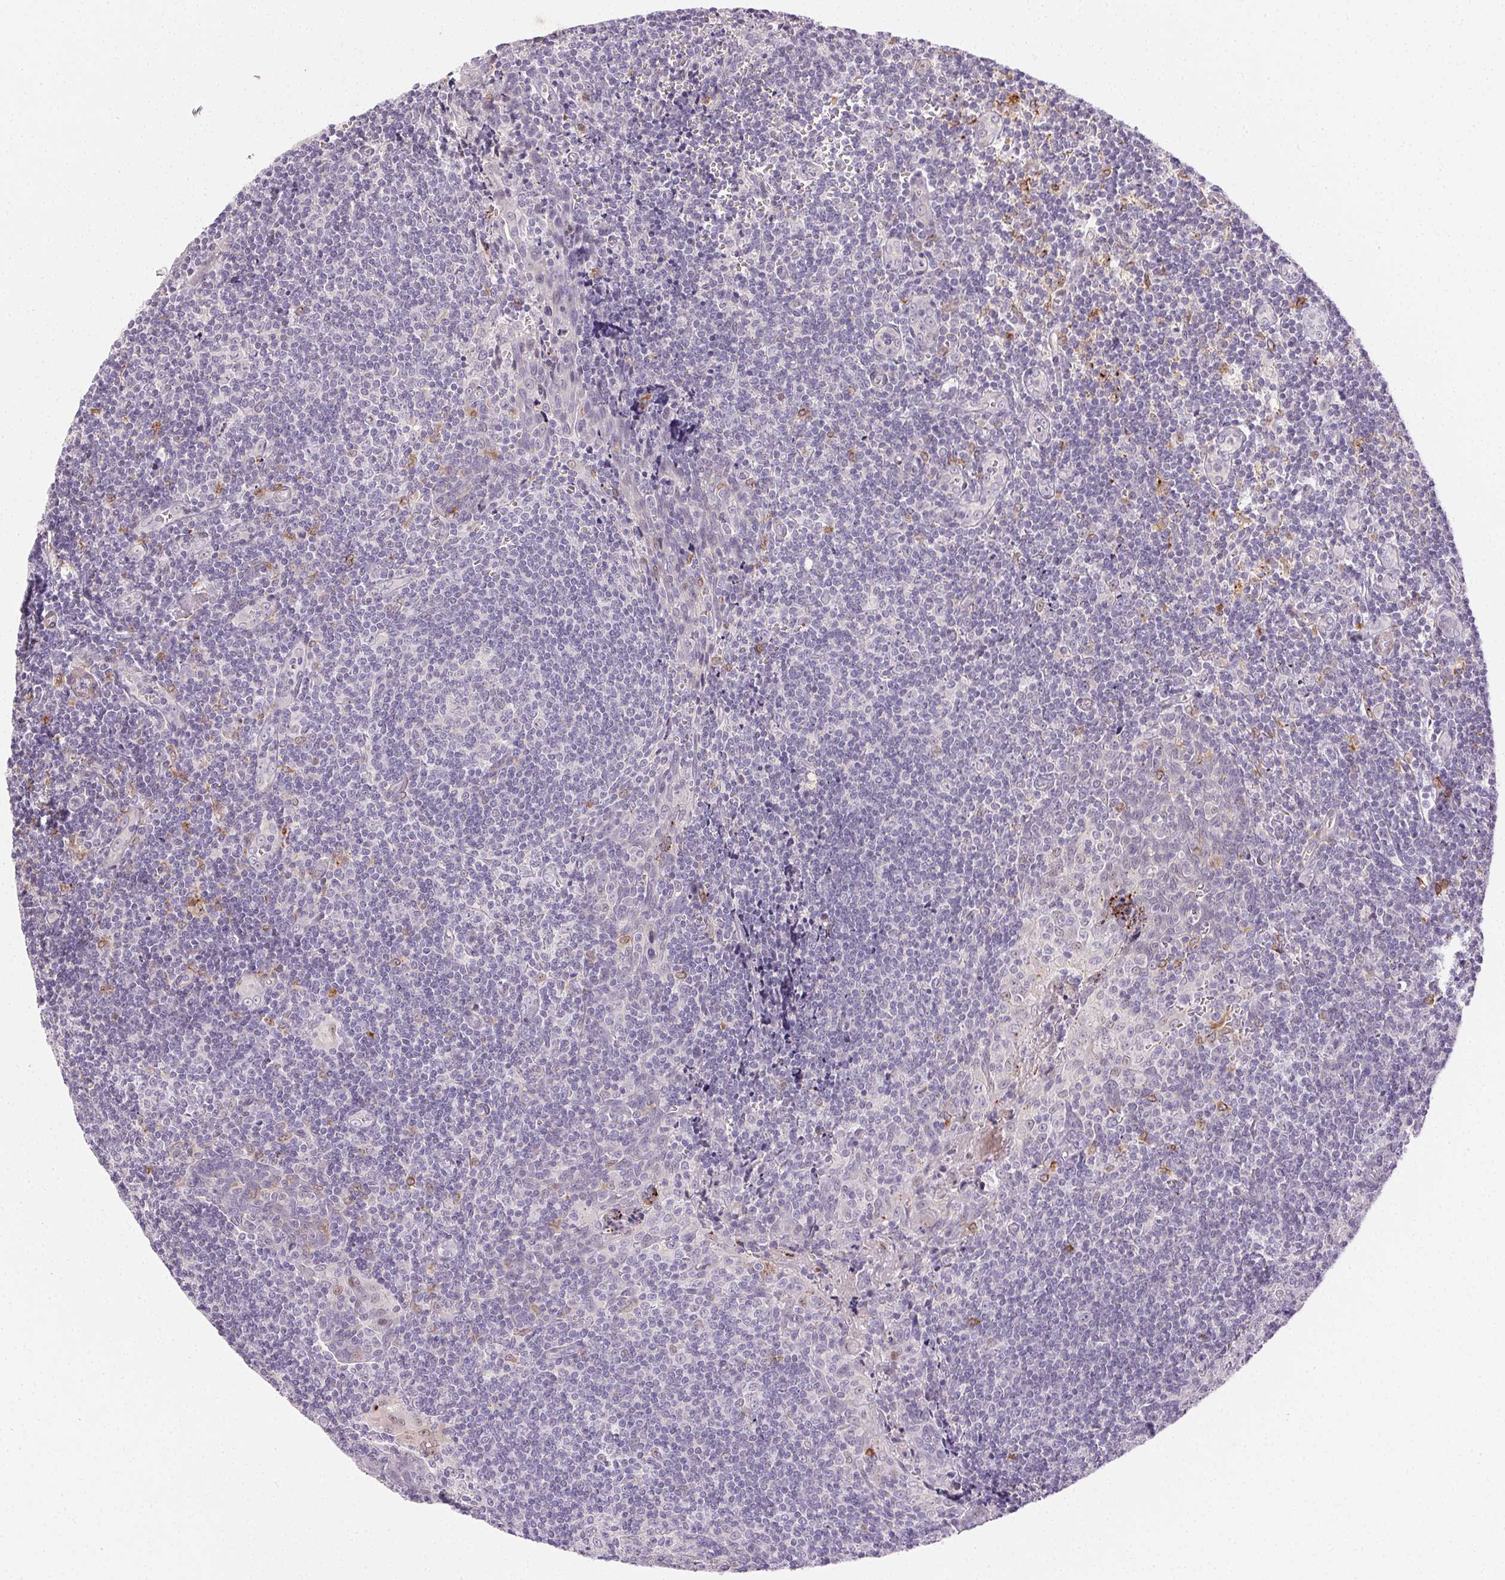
{"staining": {"intensity": "negative", "quantity": "none", "location": "none"}, "tissue": "tonsil", "cell_type": "Germinal center cells", "image_type": "normal", "snomed": [{"axis": "morphology", "description": "Normal tissue, NOS"}, {"axis": "morphology", "description": "Inflammation, NOS"}, {"axis": "topography", "description": "Tonsil"}], "caption": "This is a photomicrograph of immunohistochemistry staining of normal tonsil, which shows no expression in germinal center cells.", "gene": "RPGRIP1", "patient": {"sex": "female", "age": 31}}